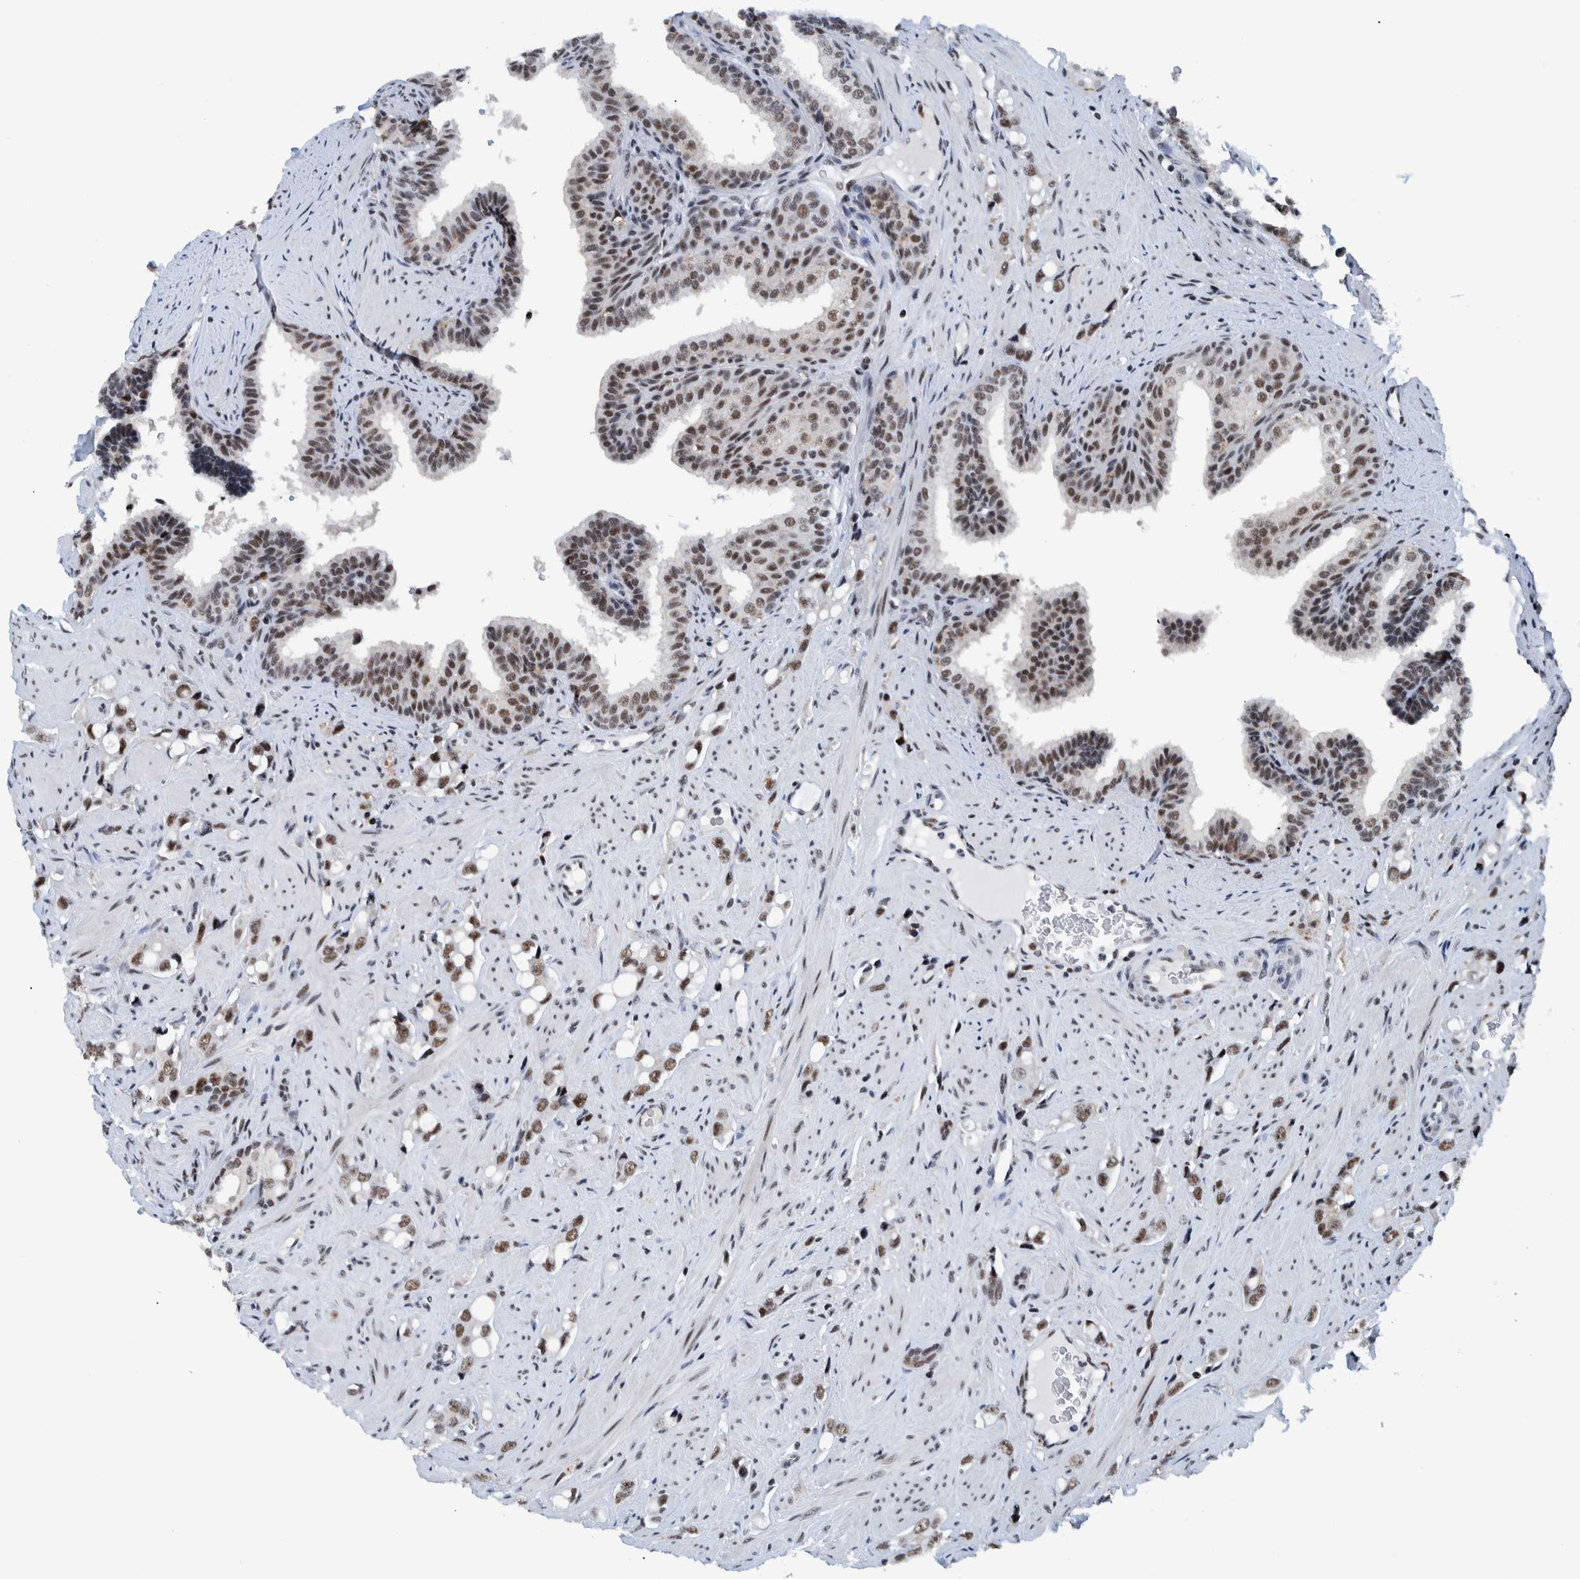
{"staining": {"intensity": "moderate", "quantity": ">75%", "location": "nuclear"}, "tissue": "prostate cancer", "cell_type": "Tumor cells", "image_type": "cancer", "snomed": [{"axis": "morphology", "description": "Adenocarcinoma, High grade"}, {"axis": "topography", "description": "Prostate"}], "caption": "Prostate cancer stained with DAB (3,3'-diaminobenzidine) immunohistochemistry (IHC) shows medium levels of moderate nuclear staining in approximately >75% of tumor cells.", "gene": "EFTUD2", "patient": {"sex": "male", "age": 52}}